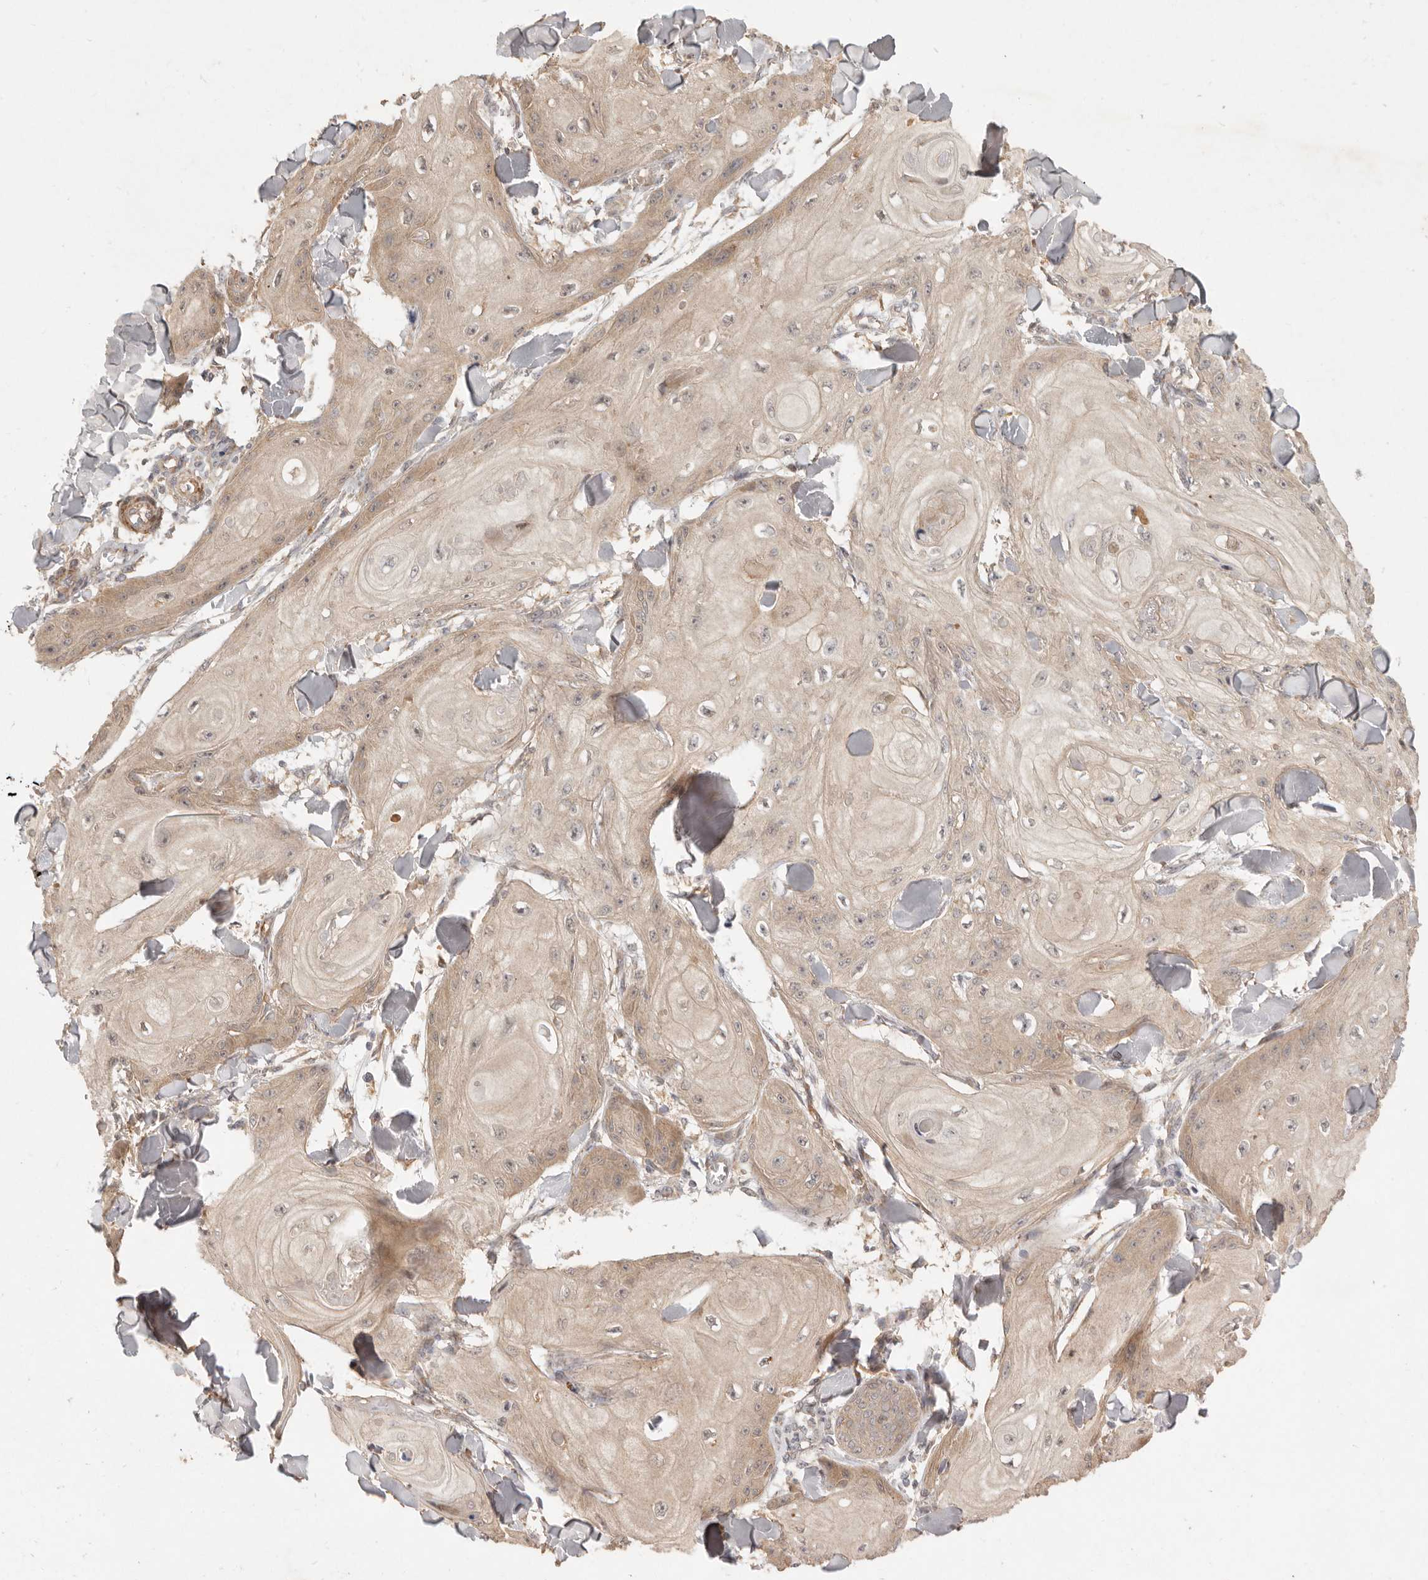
{"staining": {"intensity": "weak", "quantity": "25%-75%", "location": "cytoplasmic/membranous"}, "tissue": "skin cancer", "cell_type": "Tumor cells", "image_type": "cancer", "snomed": [{"axis": "morphology", "description": "Squamous cell carcinoma, NOS"}, {"axis": "topography", "description": "Skin"}], "caption": "Human skin cancer (squamous cell carcinoma) stained for a protein (brown) demonstrates weak cytoplasmic/membranous positive expression in approximately 25%-75% of tumor cells.", "gene": "VIPR1", "patient": {"sex": "male", "age": 74}}